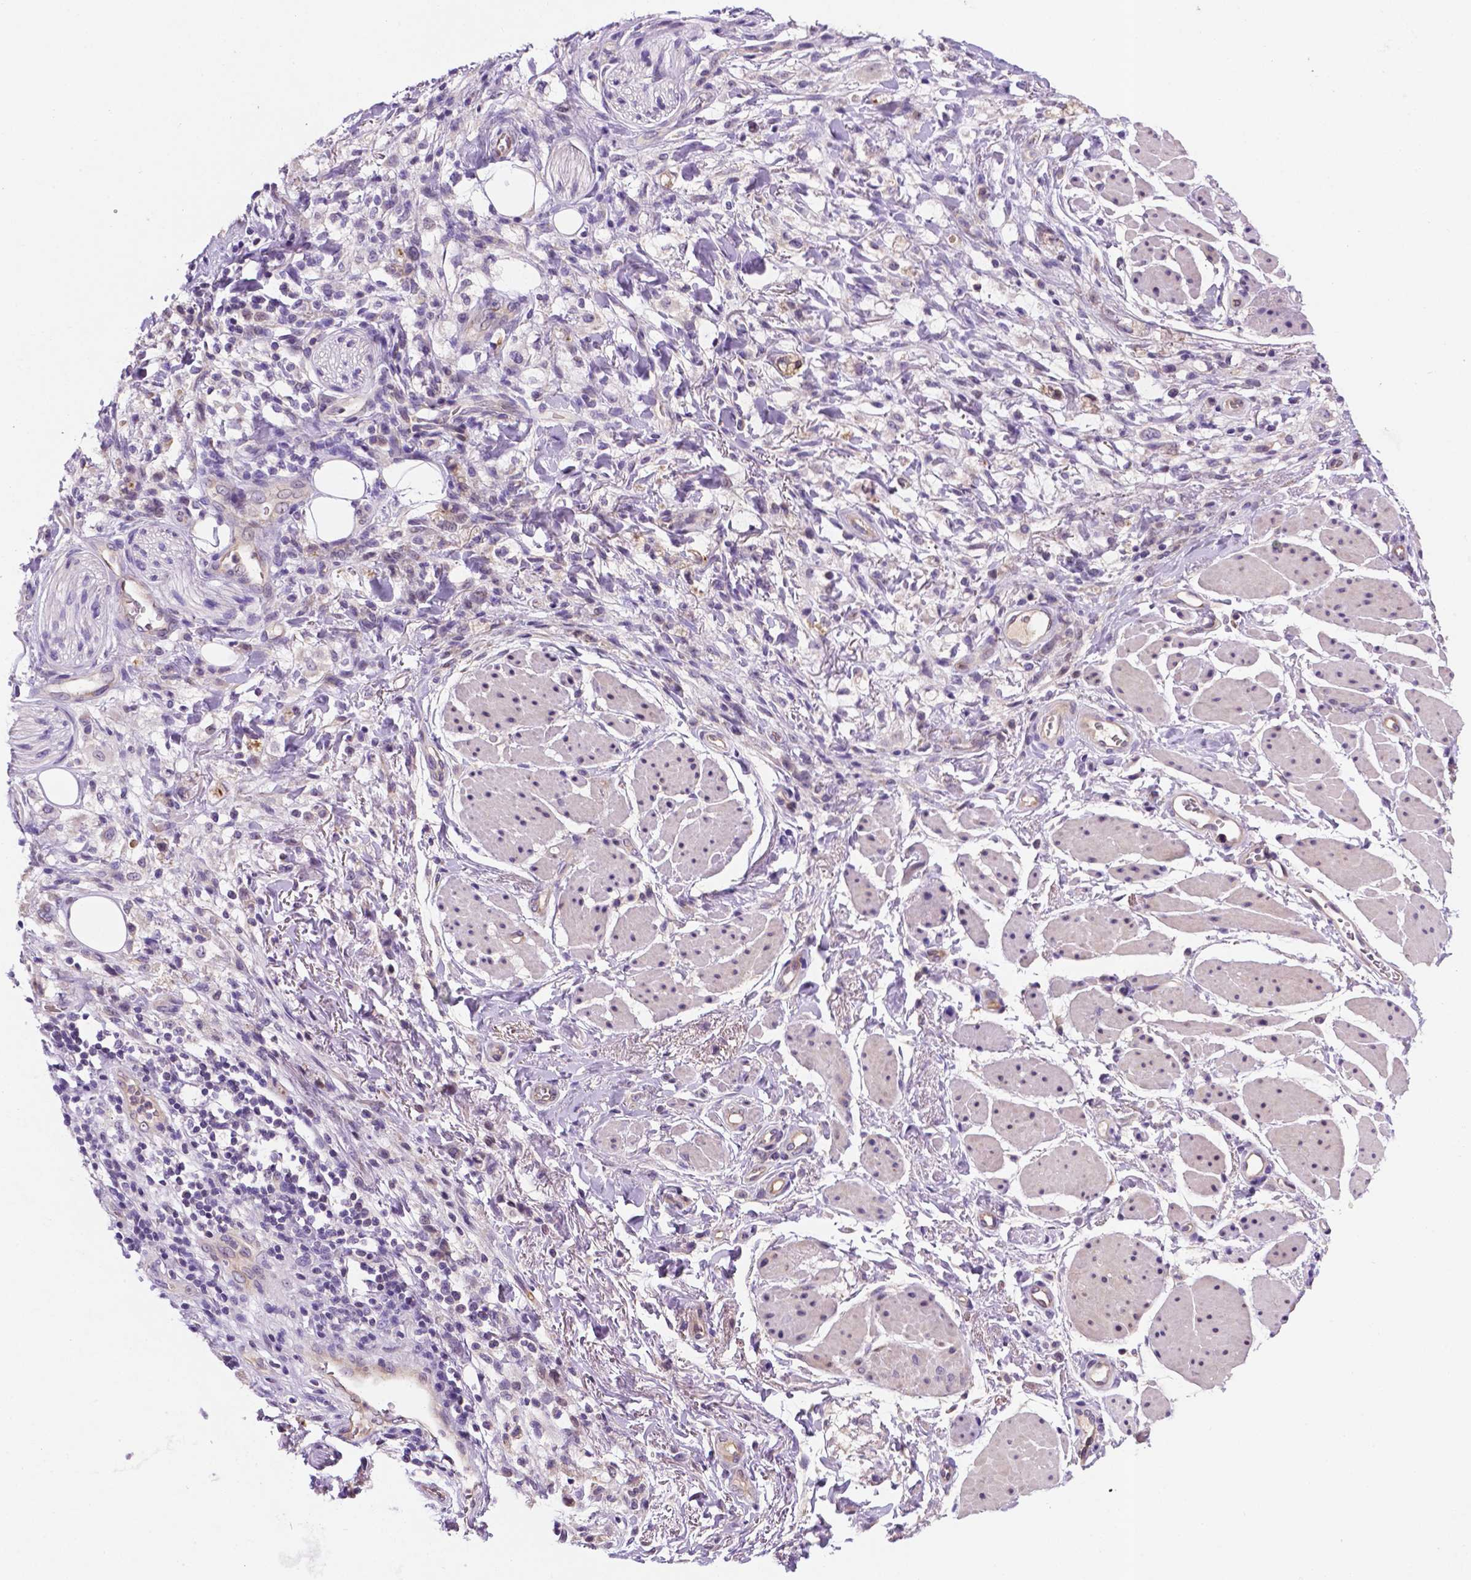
{"staining": {"intensity": "negative", "quantity": "none", "location": "none"}, "tissue": "stomach cancer", "cell_type": "Tumor cells", "image_type": "cancer", "snomed": [{"axis": "morphology", "description": "Adenocarcinoma, NOS"}, {"axis": "topography", "description": "Stomach"}], "caption": "Stomach cancer (adenocarcinoma) was stained to show a protein in brown. There is no significant positivity in tumor cells.", "gene": "TM4SF20", "patient": {"sex": "female", "age": 60}}